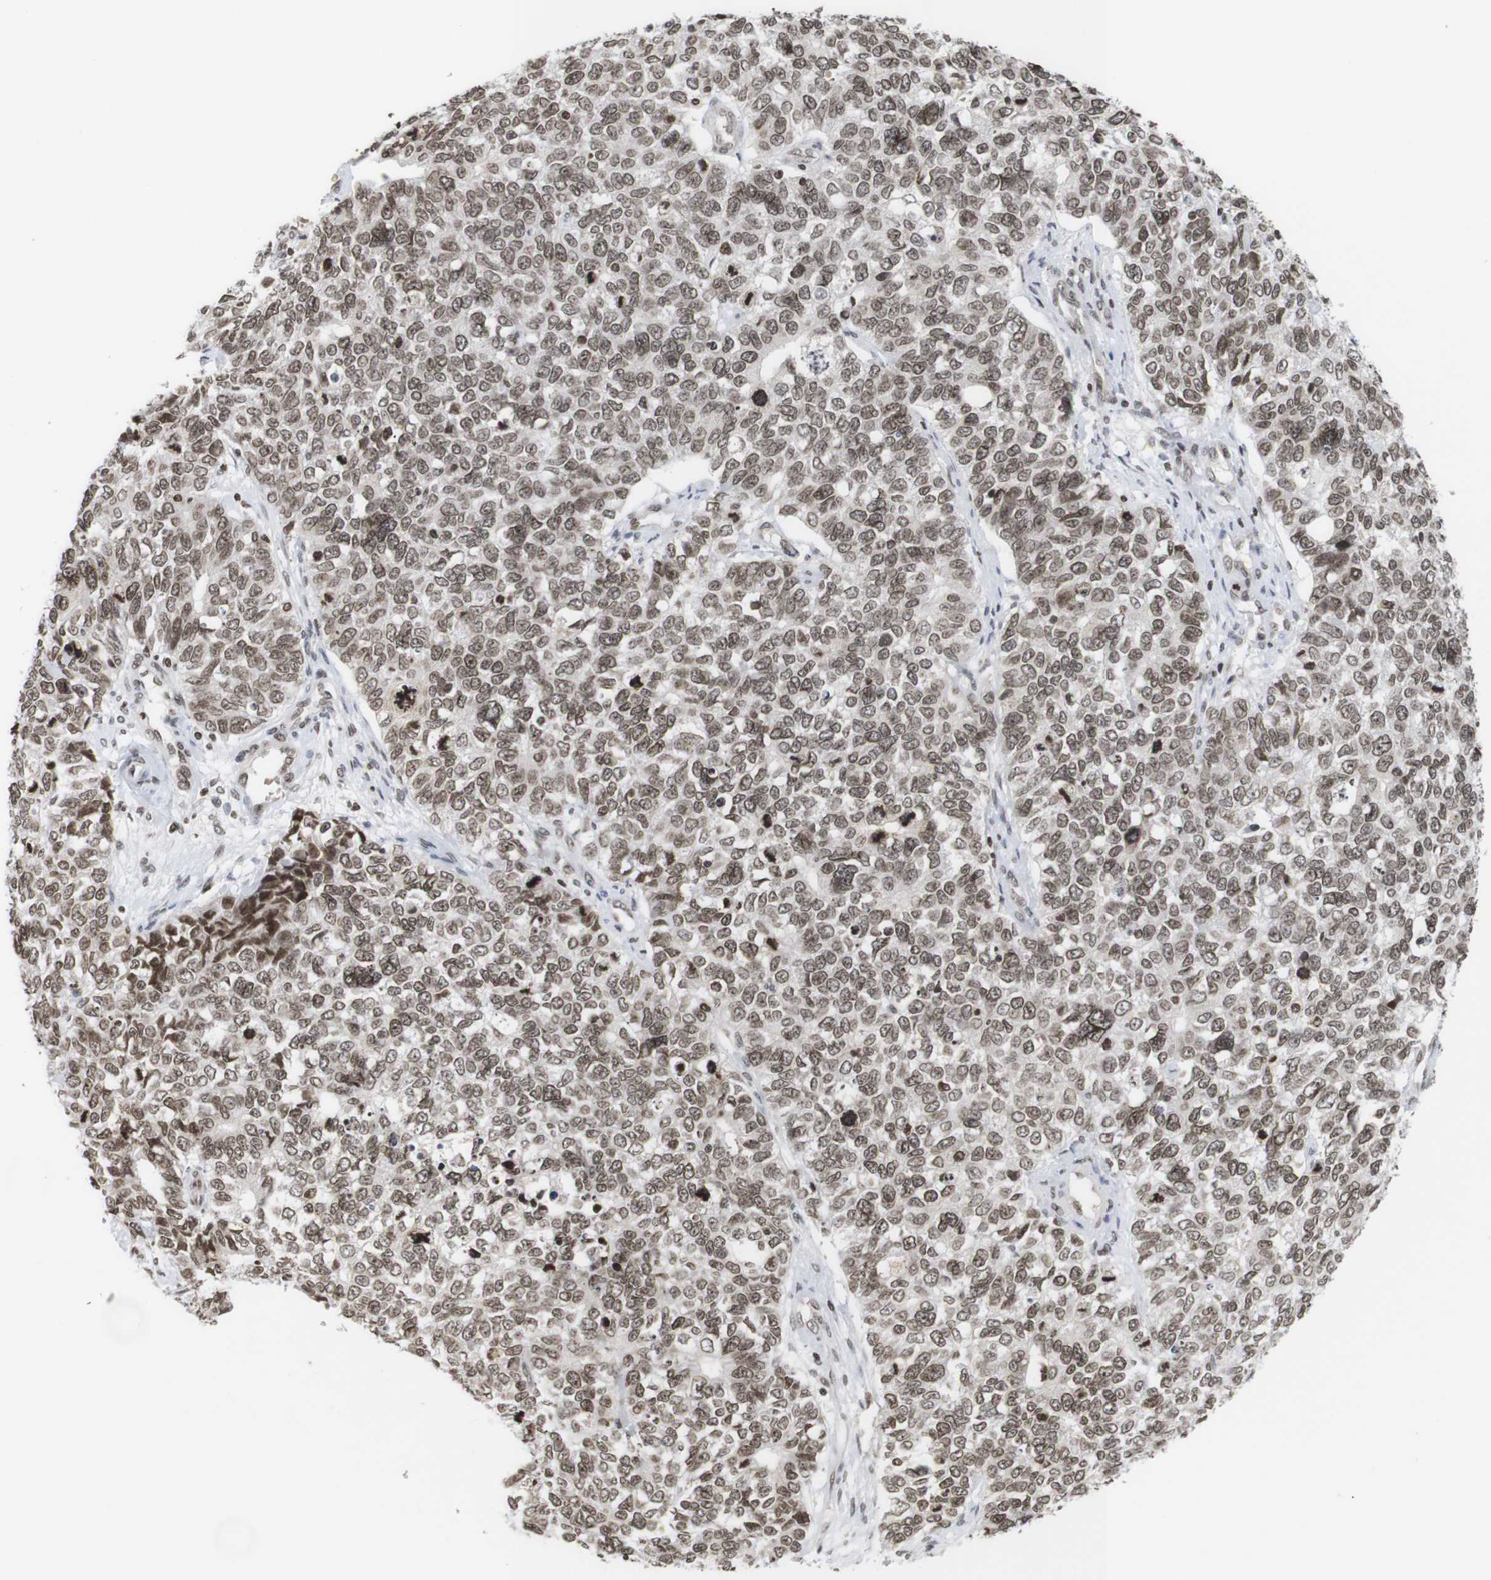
{"staining": {"intensity": "moderate", "quantity": ">75%", "location": "nuclear"}, "tissue": "cervical cancer", "cell_type": "Tumor cells", "image_type": "cancer", "snomed": [{"axis": "morphology", "description": "Squamous cell carcinoma, NOS"}, {"axis": "topography", "description": "Cervix"}], "caption": "A histopathology image showing moderate nuclear staining in approximately >75% of tumor cells in cervical cancer, as visualized by brown immunohistochemical staining.", "gene": "ETV5", "patient": {"sex": "female", "age": 63}}